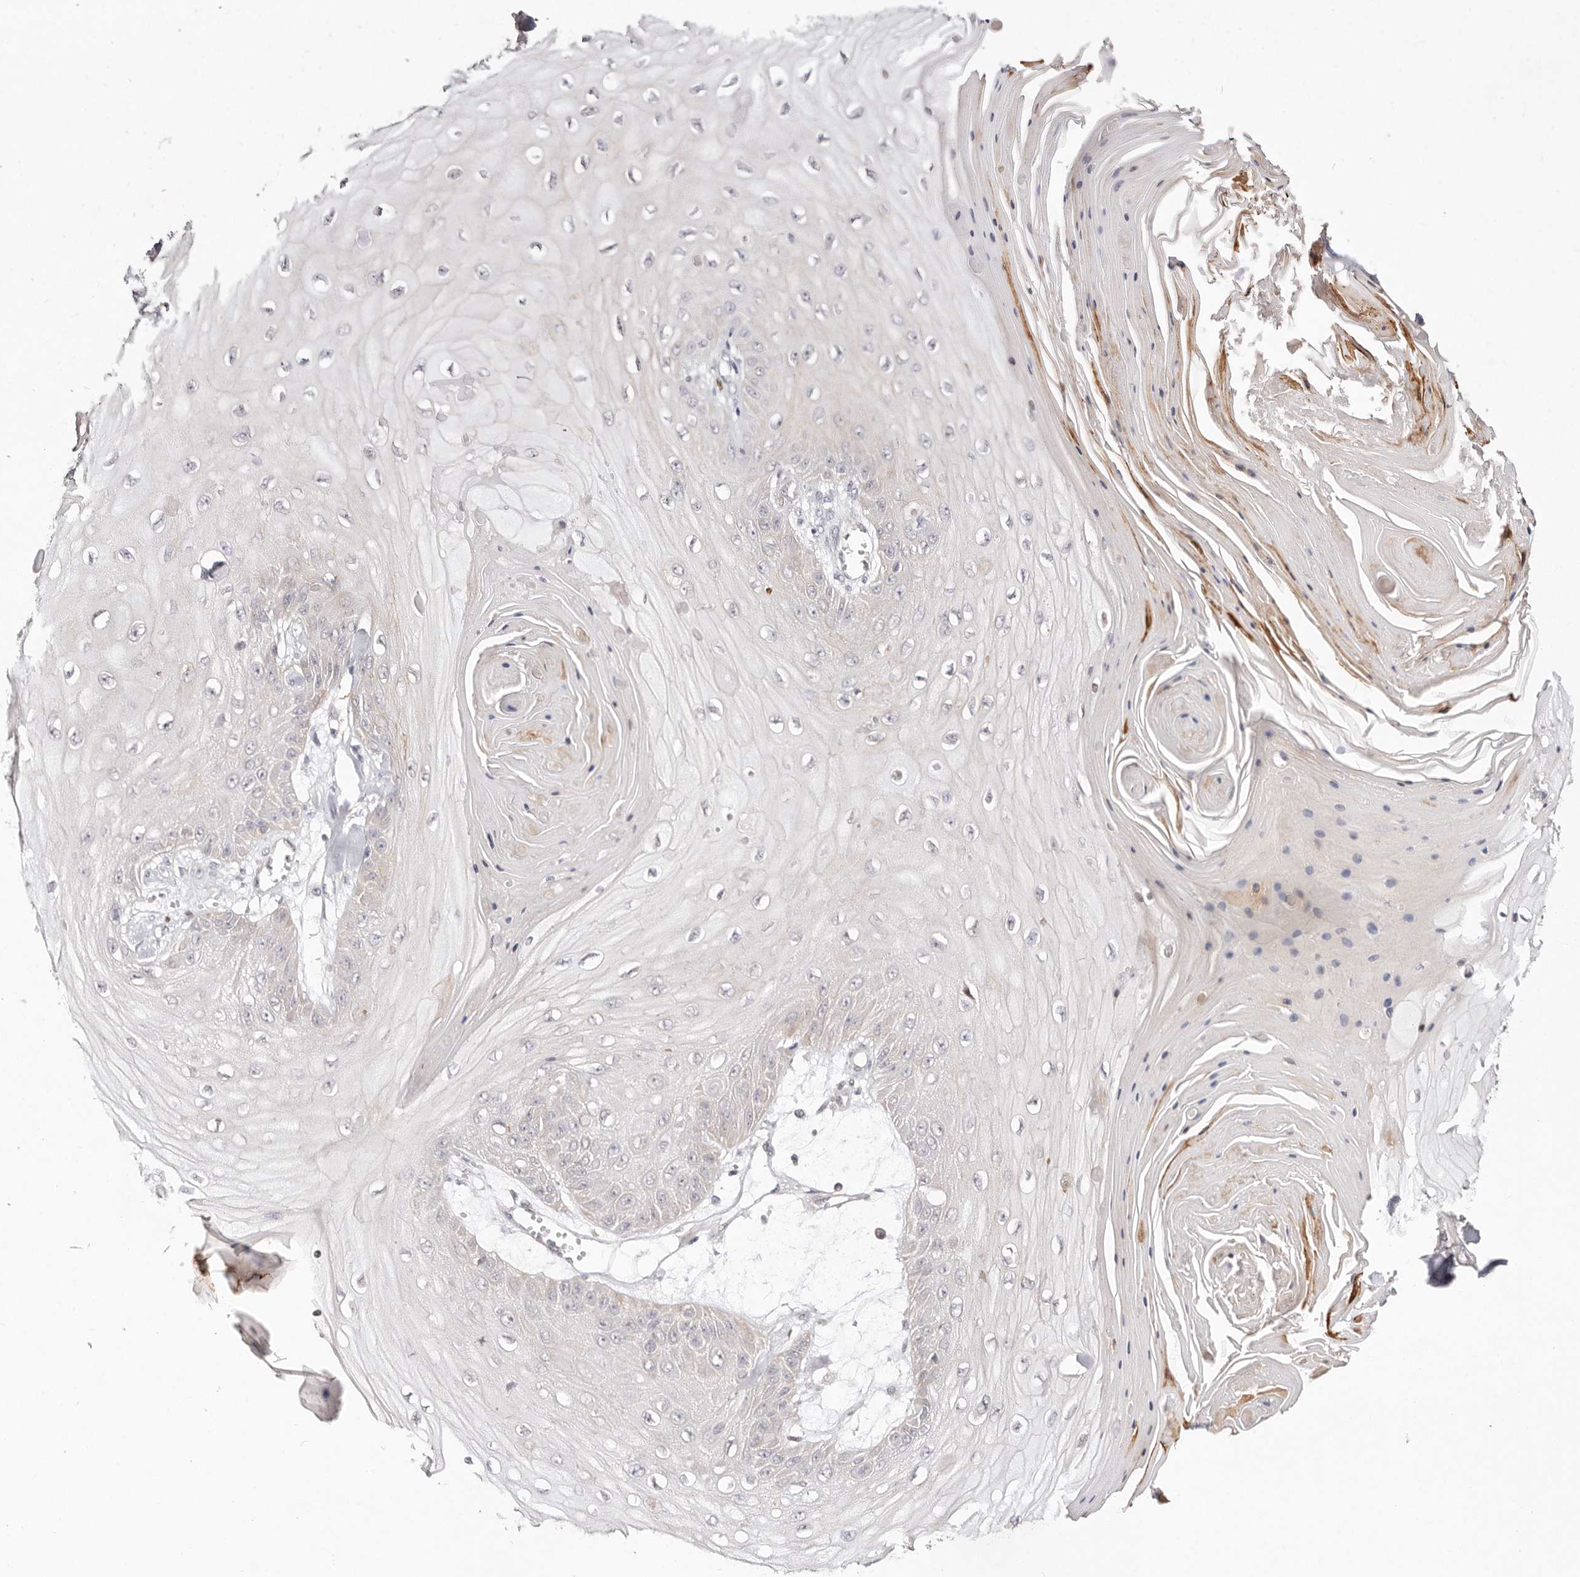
{"staining": {"intensity": "negative", "quantity": "none", "location": "none"}, "tissue": "skin cancer", "cell_type": "Tumor cells", "image_type": "cancer", "snomed": [{"axis": "morphology", "description": "Squamous cell carcinoma, NOS"}, {"axis": "topography", "description": "Skin"}], "caption": "DAB immunohistochemical staining of skin cancer shows no significant staining in tumor cells.", "gene": "IQGAP3", "patient": {"sex": "male", "age": 74}}